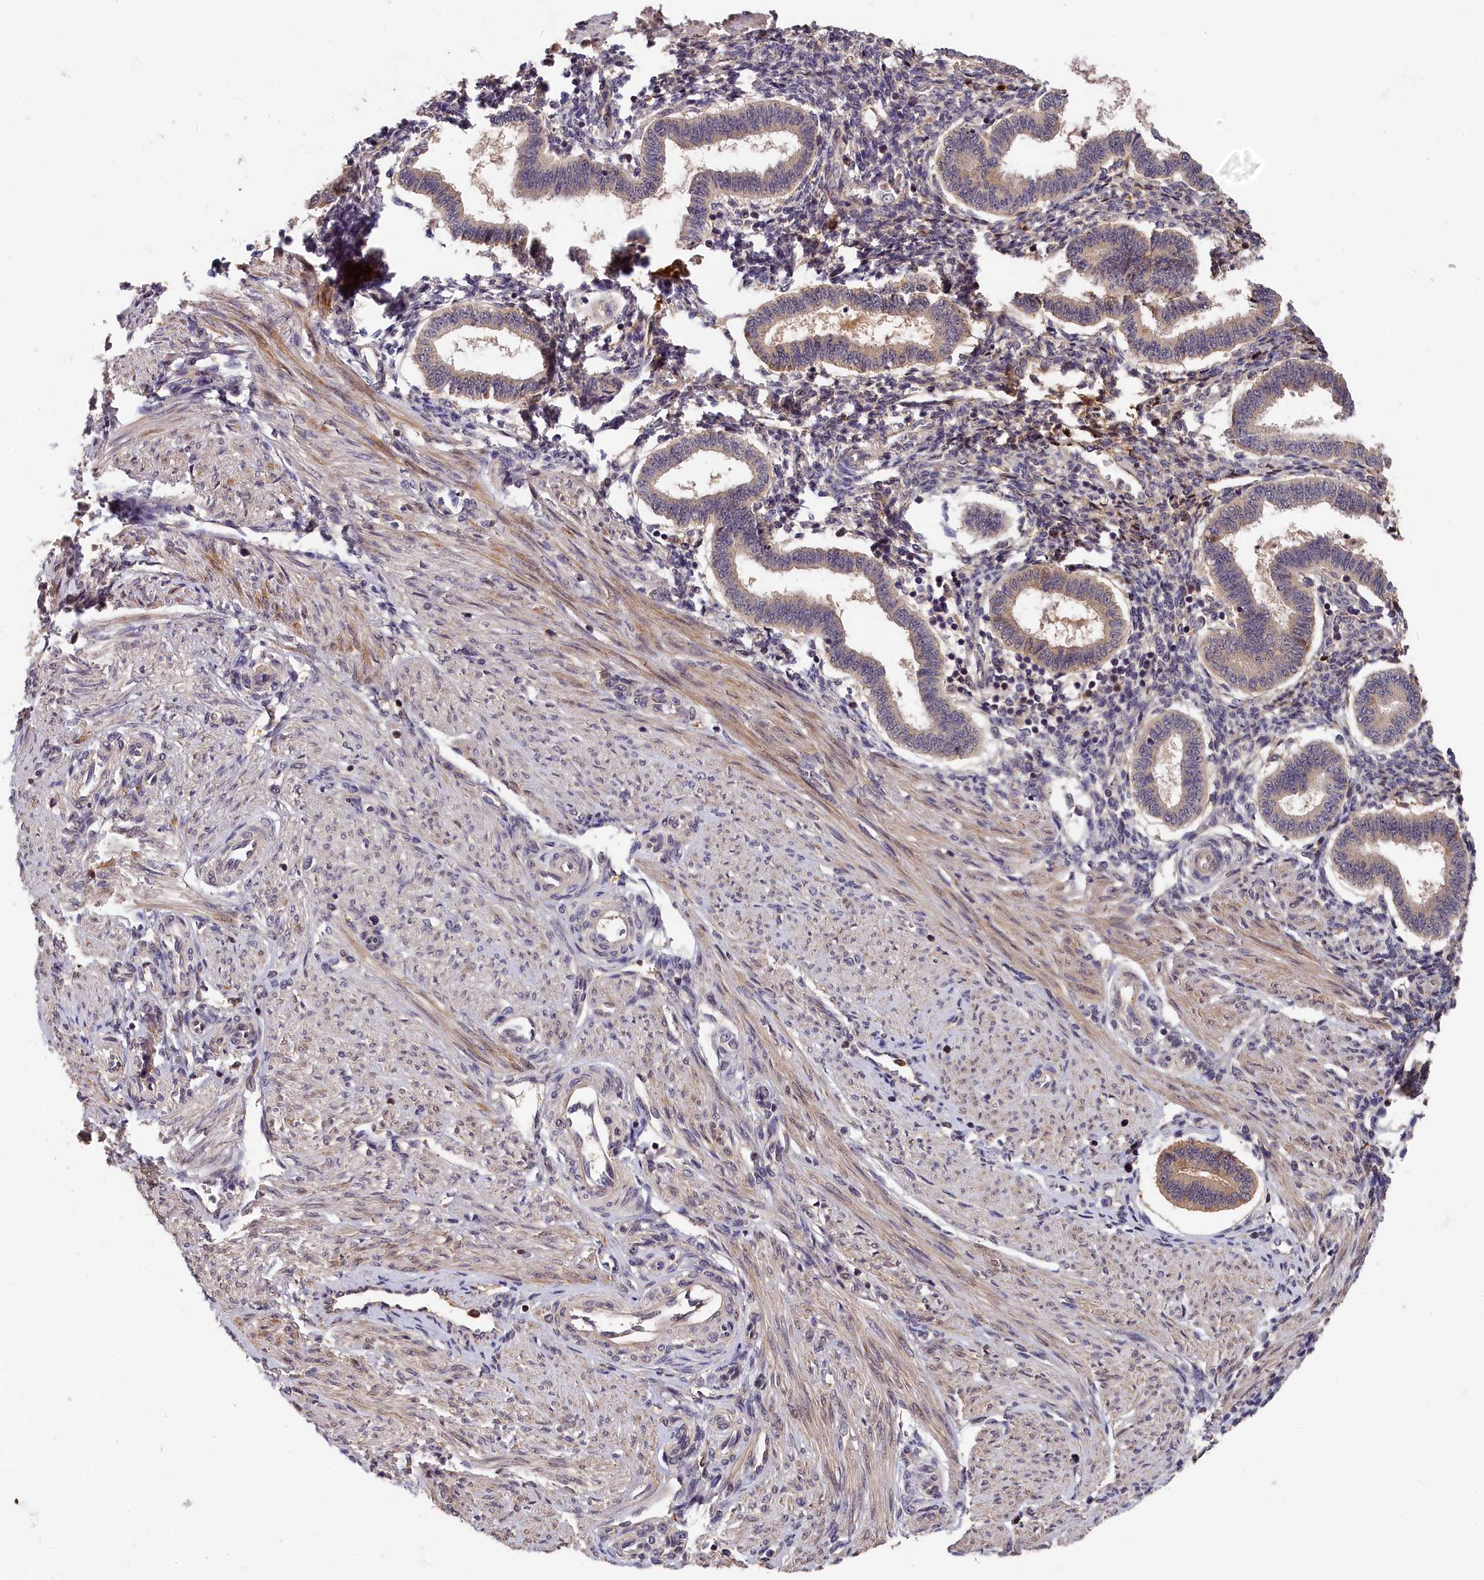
{"staining": {"intensity": "moderate", "quantity": "<25%", "location": "cytoplasmic/membranous"}, "tissue": "endometrium", "cell_type": "Cells in endometrial stroma", "image_type": "normal", "snomed": [{"axis": "morphology", "description": "Normal tissue, NOS"}, {"axis": "topography", "description": "Endometrium"}], "caption": "IHC histopathology image of unremarkable endometrium: endometrium stained using immunohistochemistry reveals low levels of moderate protein expression localized specifically in the cytoplasmic/membranous of cells in endometrial stroma, appearing as a cytoplasmic/membranous brown color.", "gene": "ITIH1", "patient": {"sex": "female", "age": 24}}